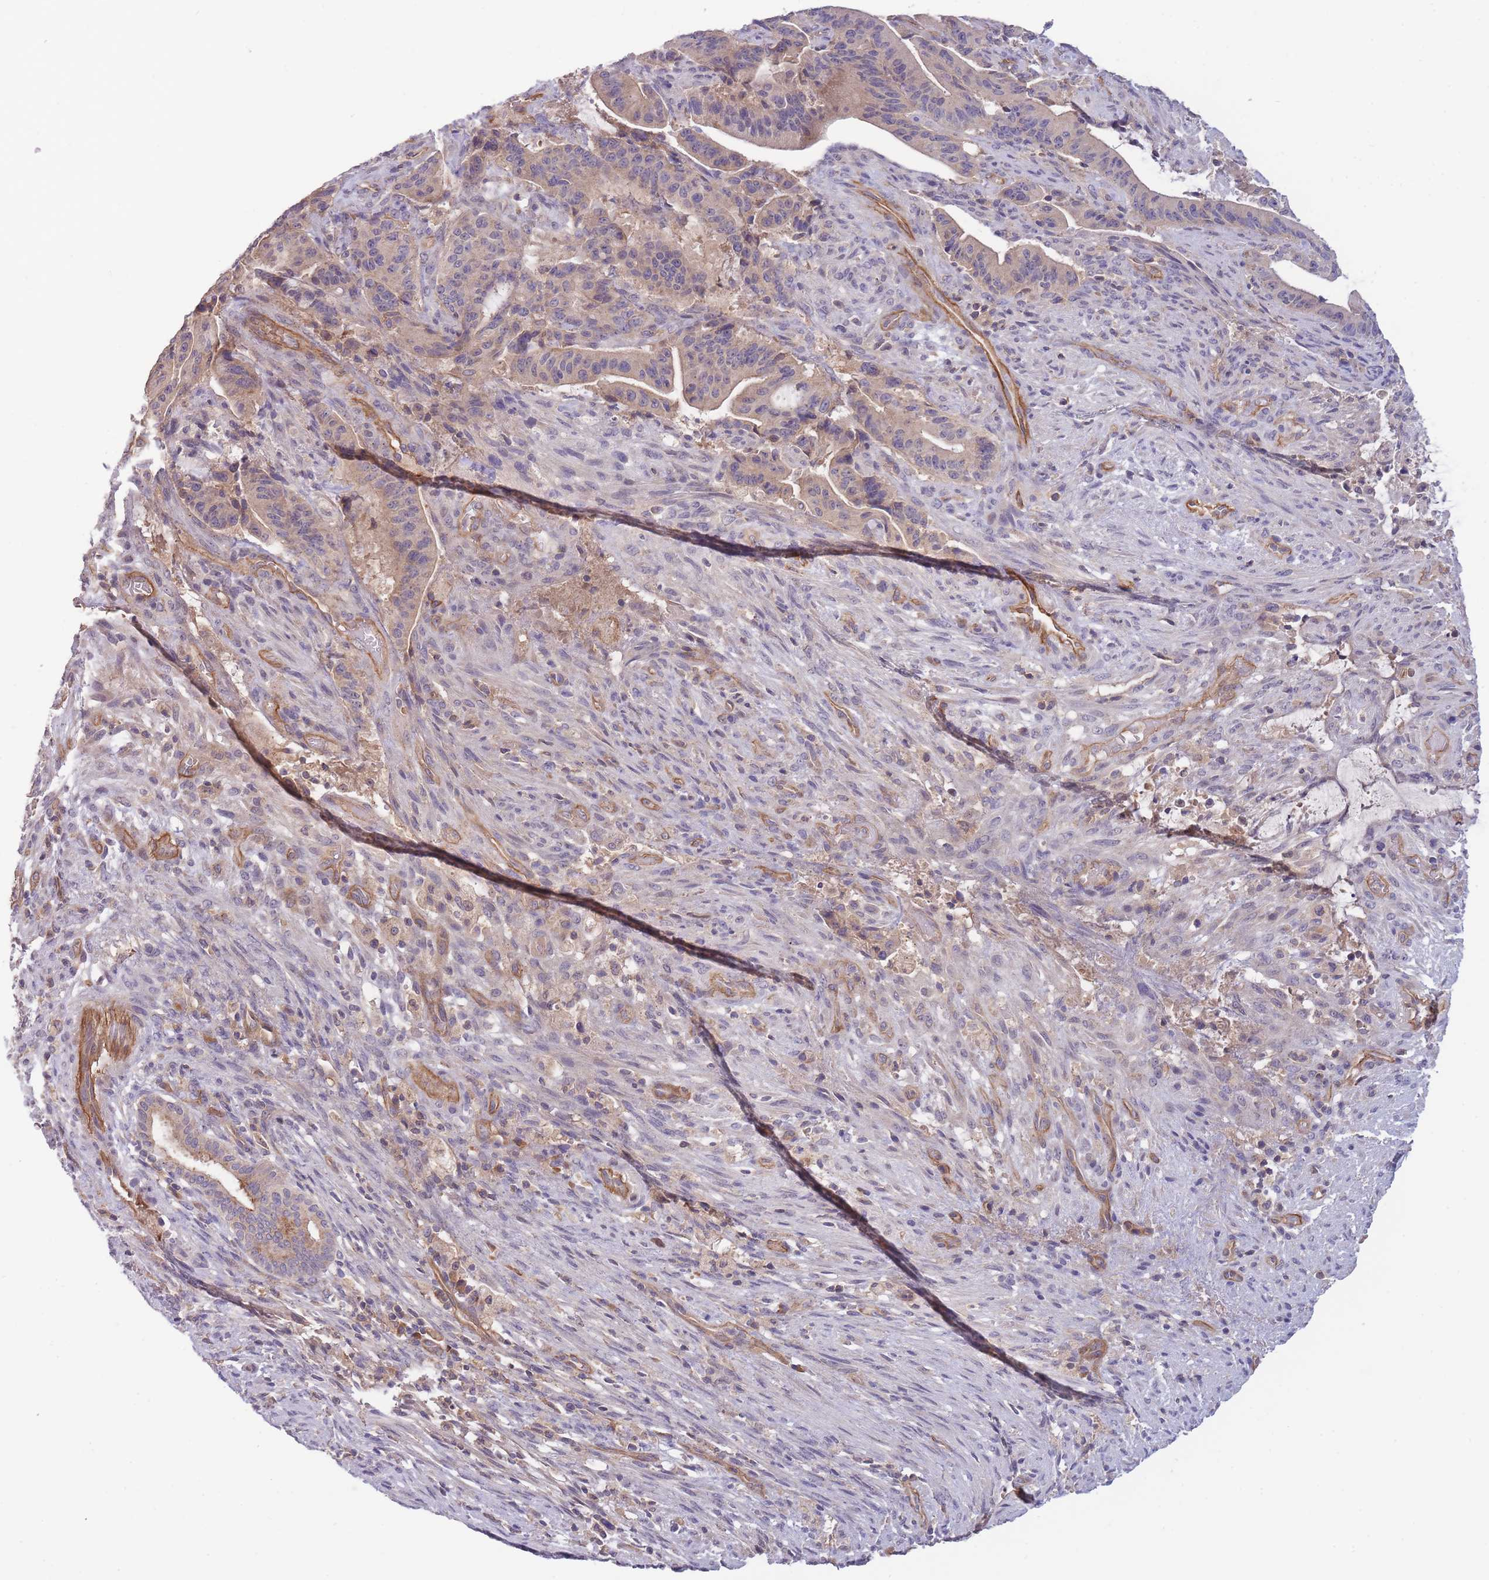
{"staining": {"intensity": "negative", "quantity": "none", "location": "none"}, "tissue": "liver cancer", "cell_type": "Tumor cells", "image_type": "cancer", "snomed": [{"axis": "morphology", "description": "Normal tissue, NOS"}, {"axis": "morphology", "description": "Cholangiocarcinoma"}, {"axis": "topography", "description": "Liver"}, {"axis": "topography", "description": "Peripheral nerve tissue"}], "caption": "IHC image of liver cholangiocarcinoma stained for a protein (brown), which displays no staining in tumor cells.", "gene": "NDUFAF5", "patient": {"sex": "female", "age": 73}}